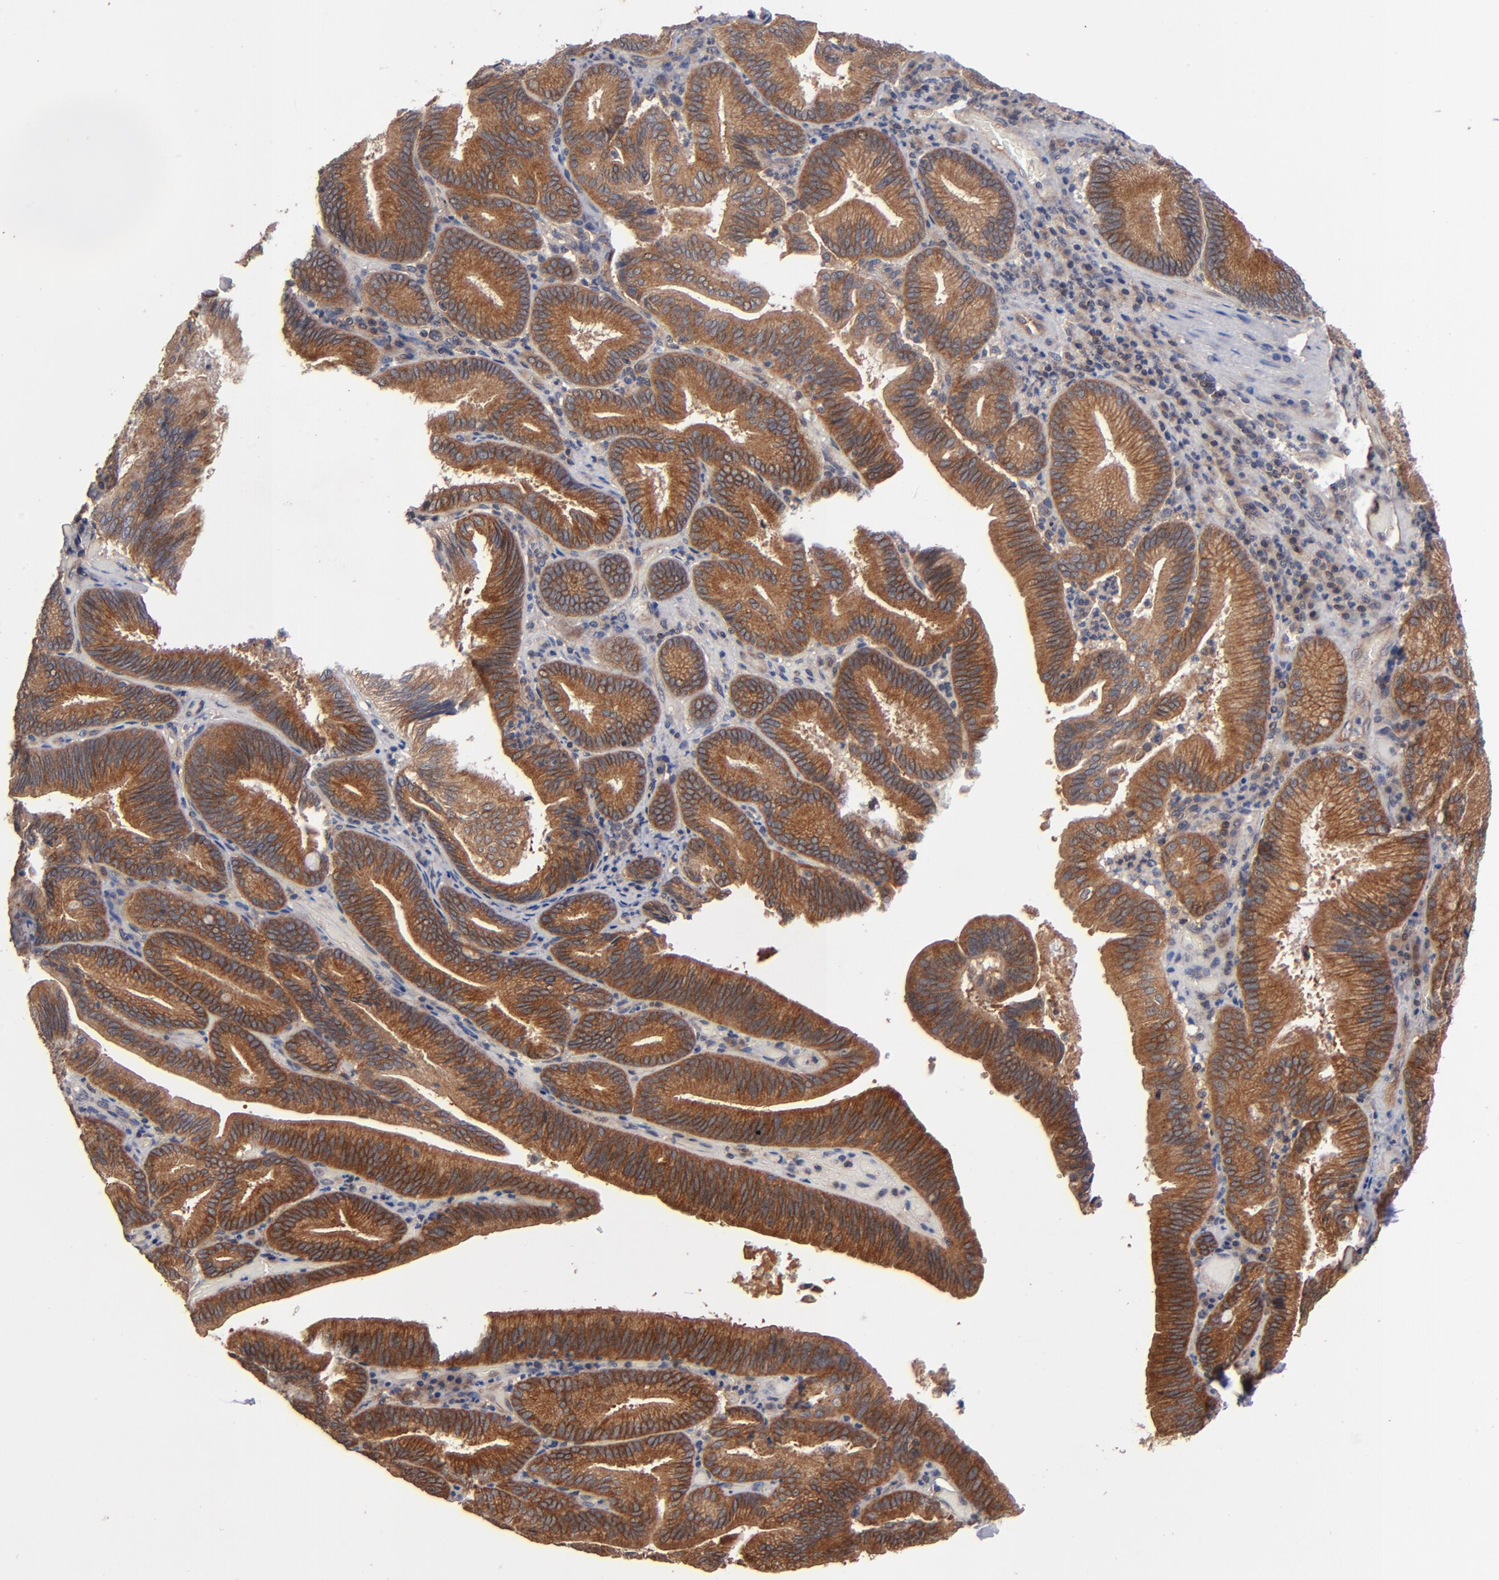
{"staining": {"intensity": "strong", "quantity": ">75%", "location": "cytoplasmic/membranous"}, "tissue": "pancreatic cancer", "cell_type": "Tumor cells", "image_type": "cancer", "snomed": [{"axis": "morphology", "description": "Adenocarcinoma, NOS"}, {"axis": "topography", "description": "Pancreas"}], "caption": "DAB (3,3'-diaminobenzidine) immunohistochemical staining of adenocarcinoma (pancreatic) exhibits strong cytoplasmic/membranous protein positivity in approximately >75% of tumor cells. (Stains: DAB in brown, nuclei in blue, Microscopy: brightfield microscopy at high magnification).", "gene": "BDKRB1", "patient": {"sex": "male", "age": 82}}